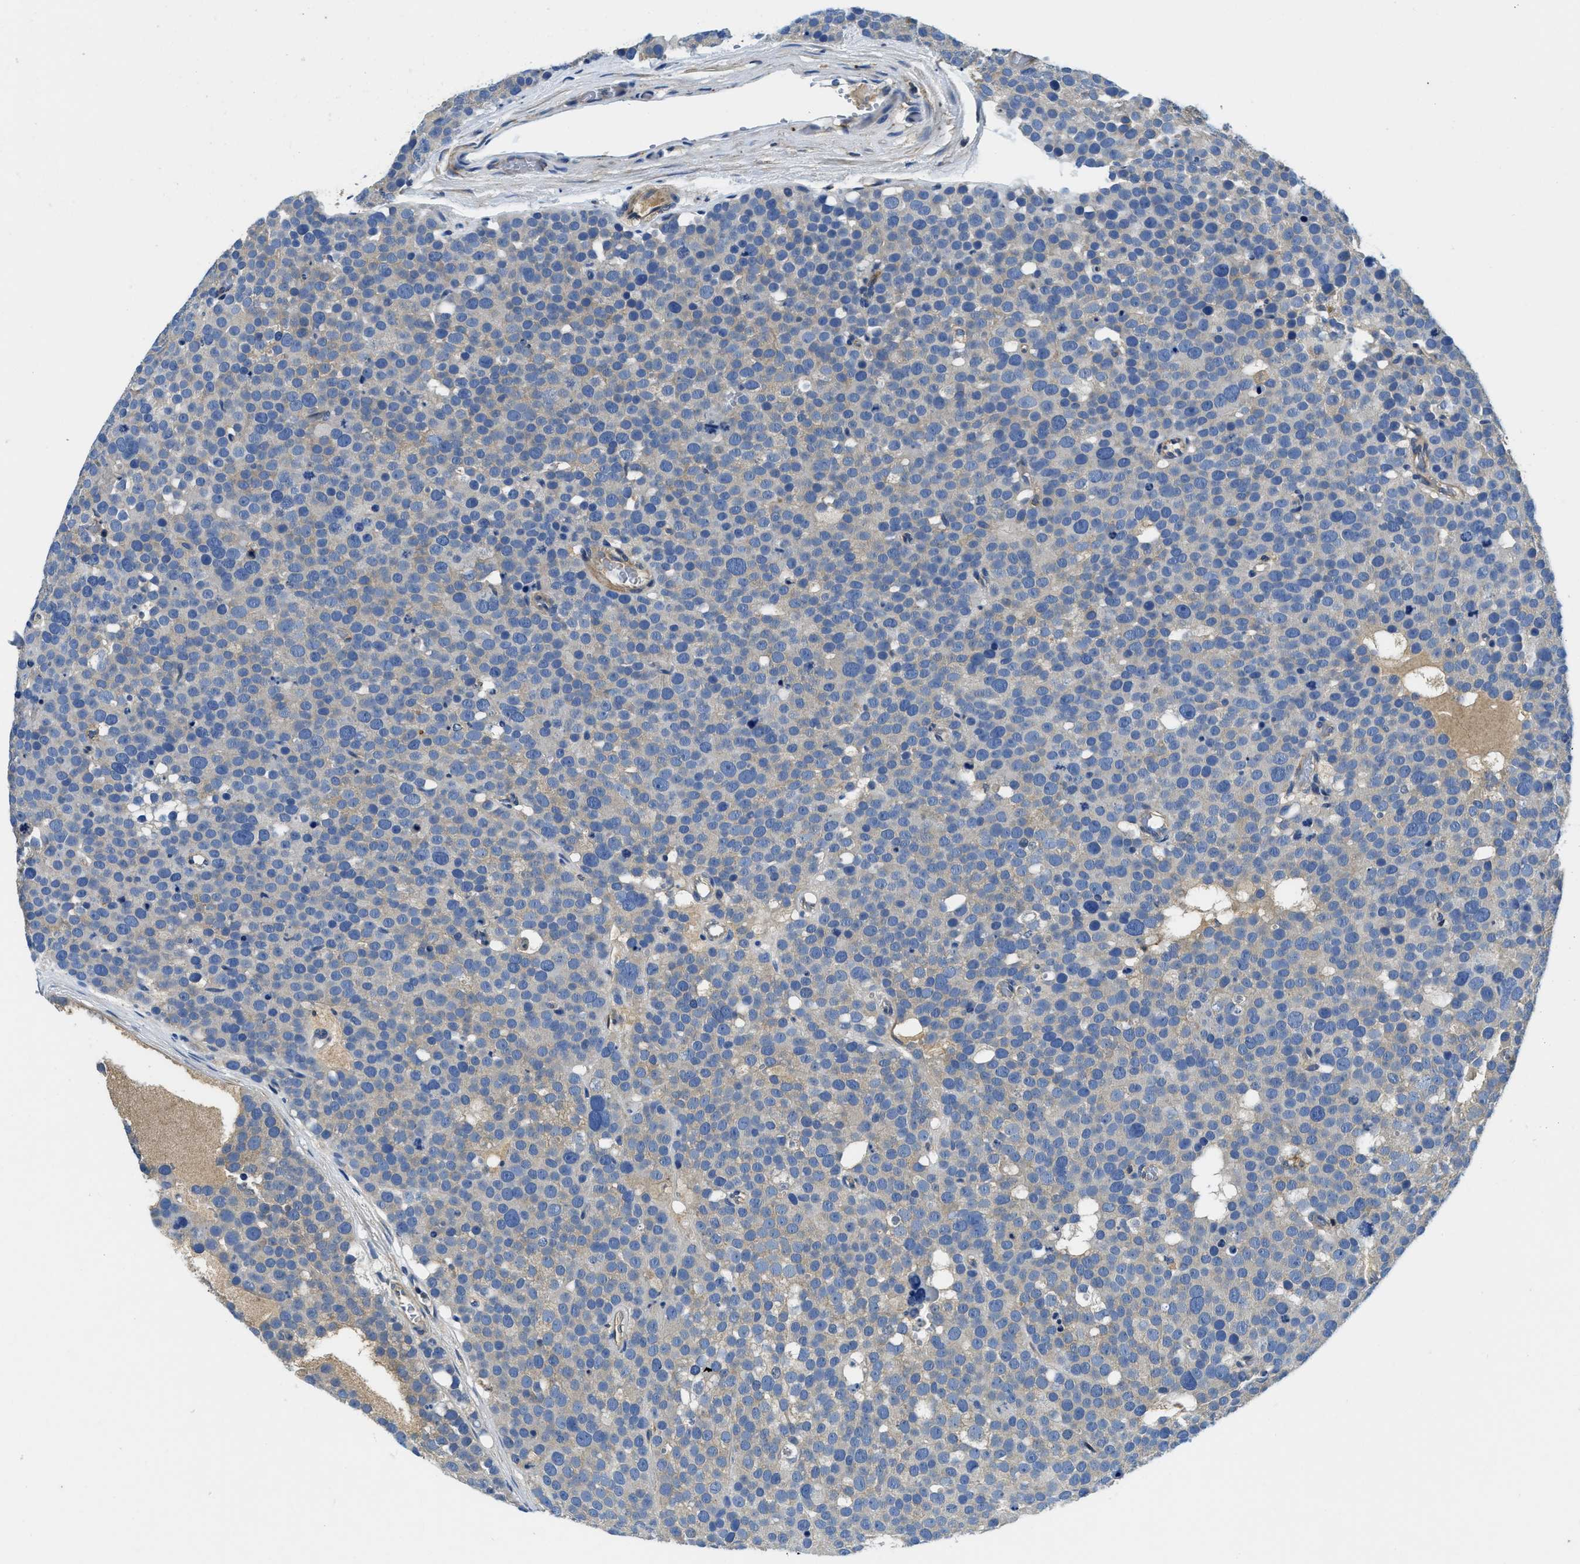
{"staining": {"intensity": "weak", "quantity": "<25%", "location": "cytoplasmic/membranous"}, "tissue": "testis cancer", "cell_type": "Tumor cells", "image_type": "cancer", "snomed": [{"axis": "morphology", "description": "Seminoma, NOS"}, {"axis": "topography", "description": "Testis"}], "caption": "A high-resolution histopathology image shows immunohistochemistry (IHC) staining of seminoma (testis), which reveals no significant positivity in tumor cells.", "gene": "STAT2", "patient": {"sex": "male", "age": 71}}